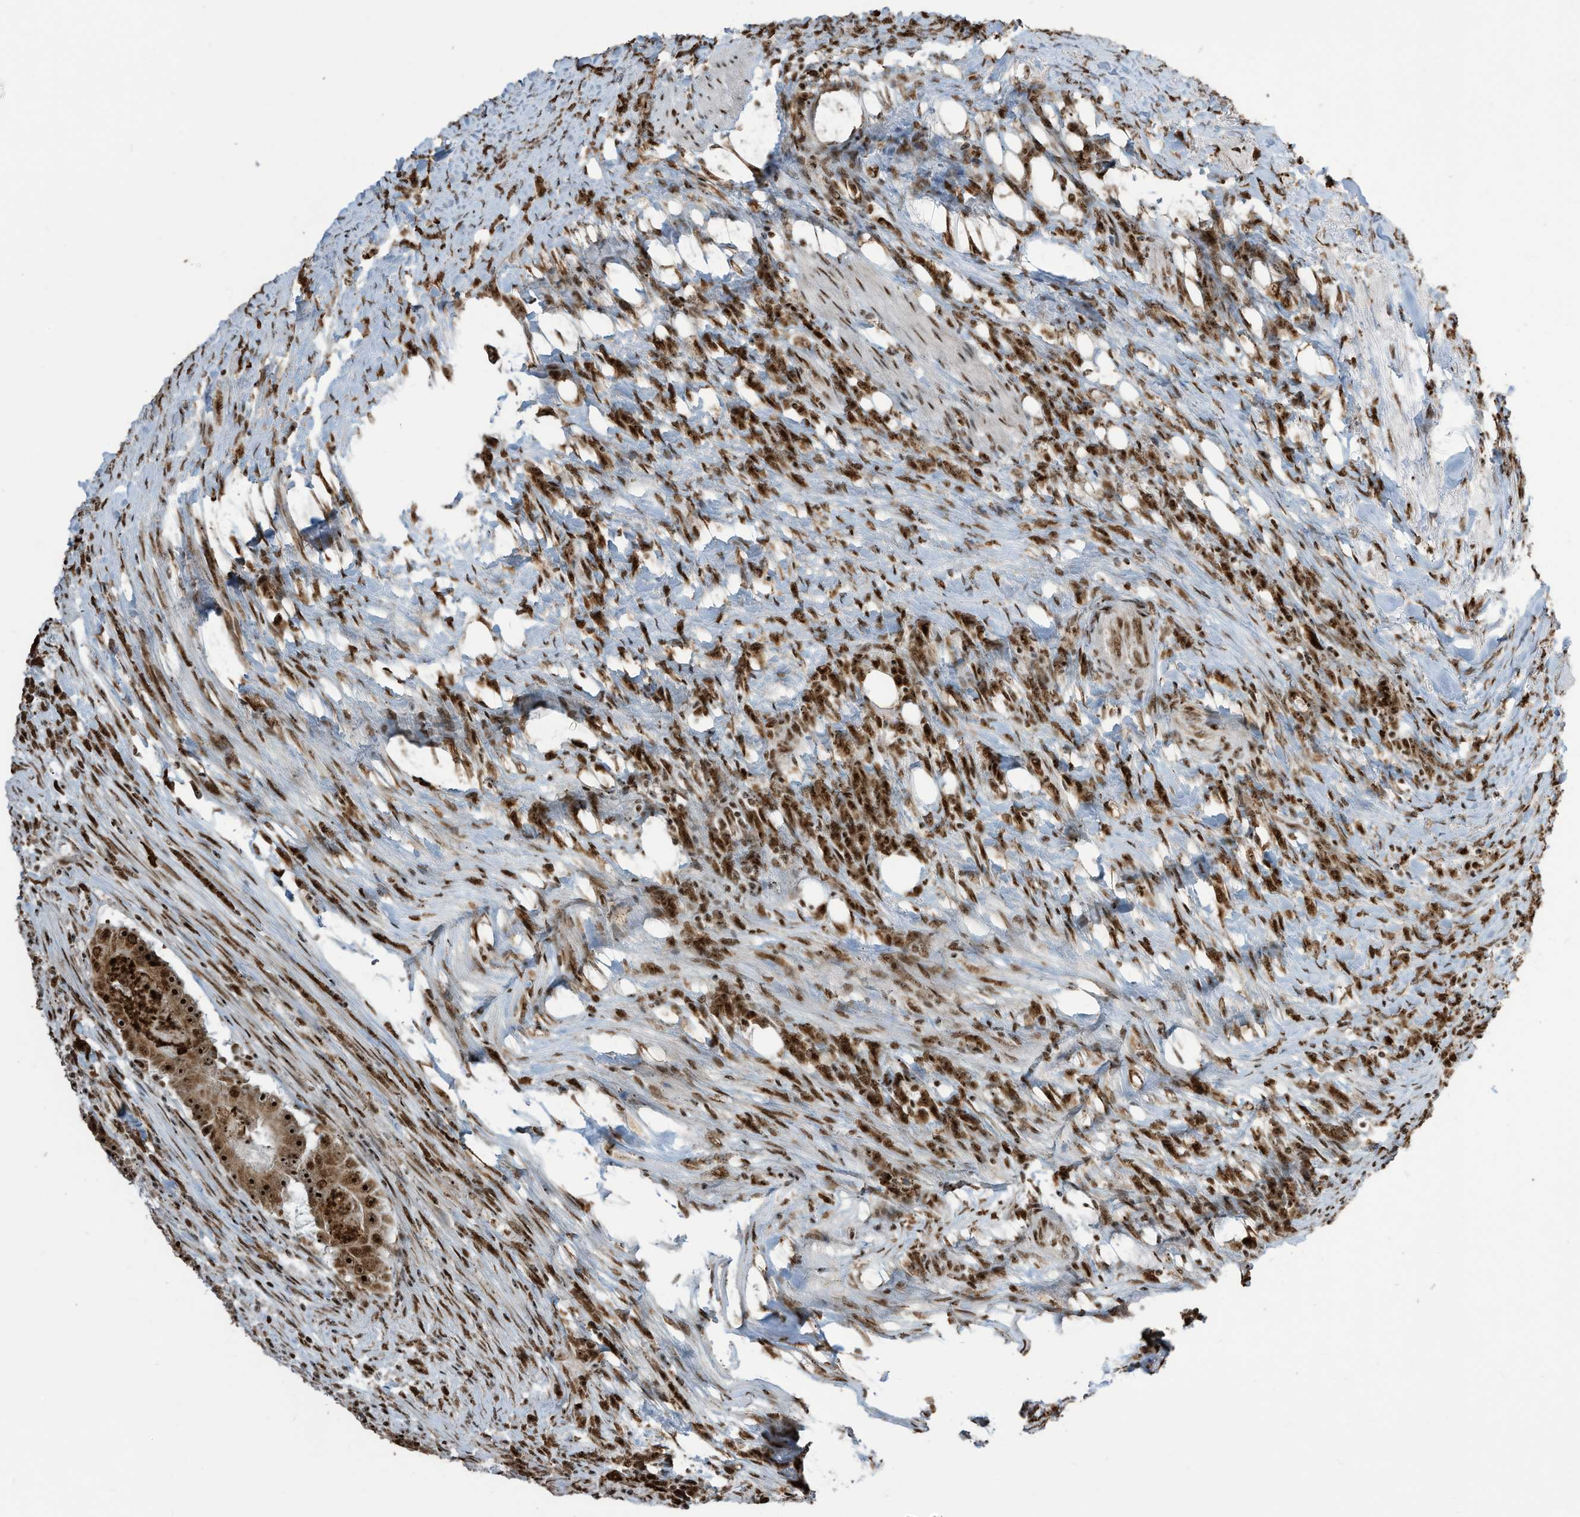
{"staining": {"intensity": "strong", "quantity": ">75%", "location": "cytoplasmic/membranous,nuclear"}, "tissue": "colorectal cancer", "cell_type": "Tumor cells", "image_type": "cancer", "snomed": [{"axis": "morphology", "description": "Adenocarcinoma, NOS"}, {"axis": "topography", "description": "Colon"}], "caption": "Adenocarcinoma (colorectal) stained with a protein marker reveals strong staining in tumor cells.", "gene": "LBH", "patient": {"sex": "male", "age": 83}}